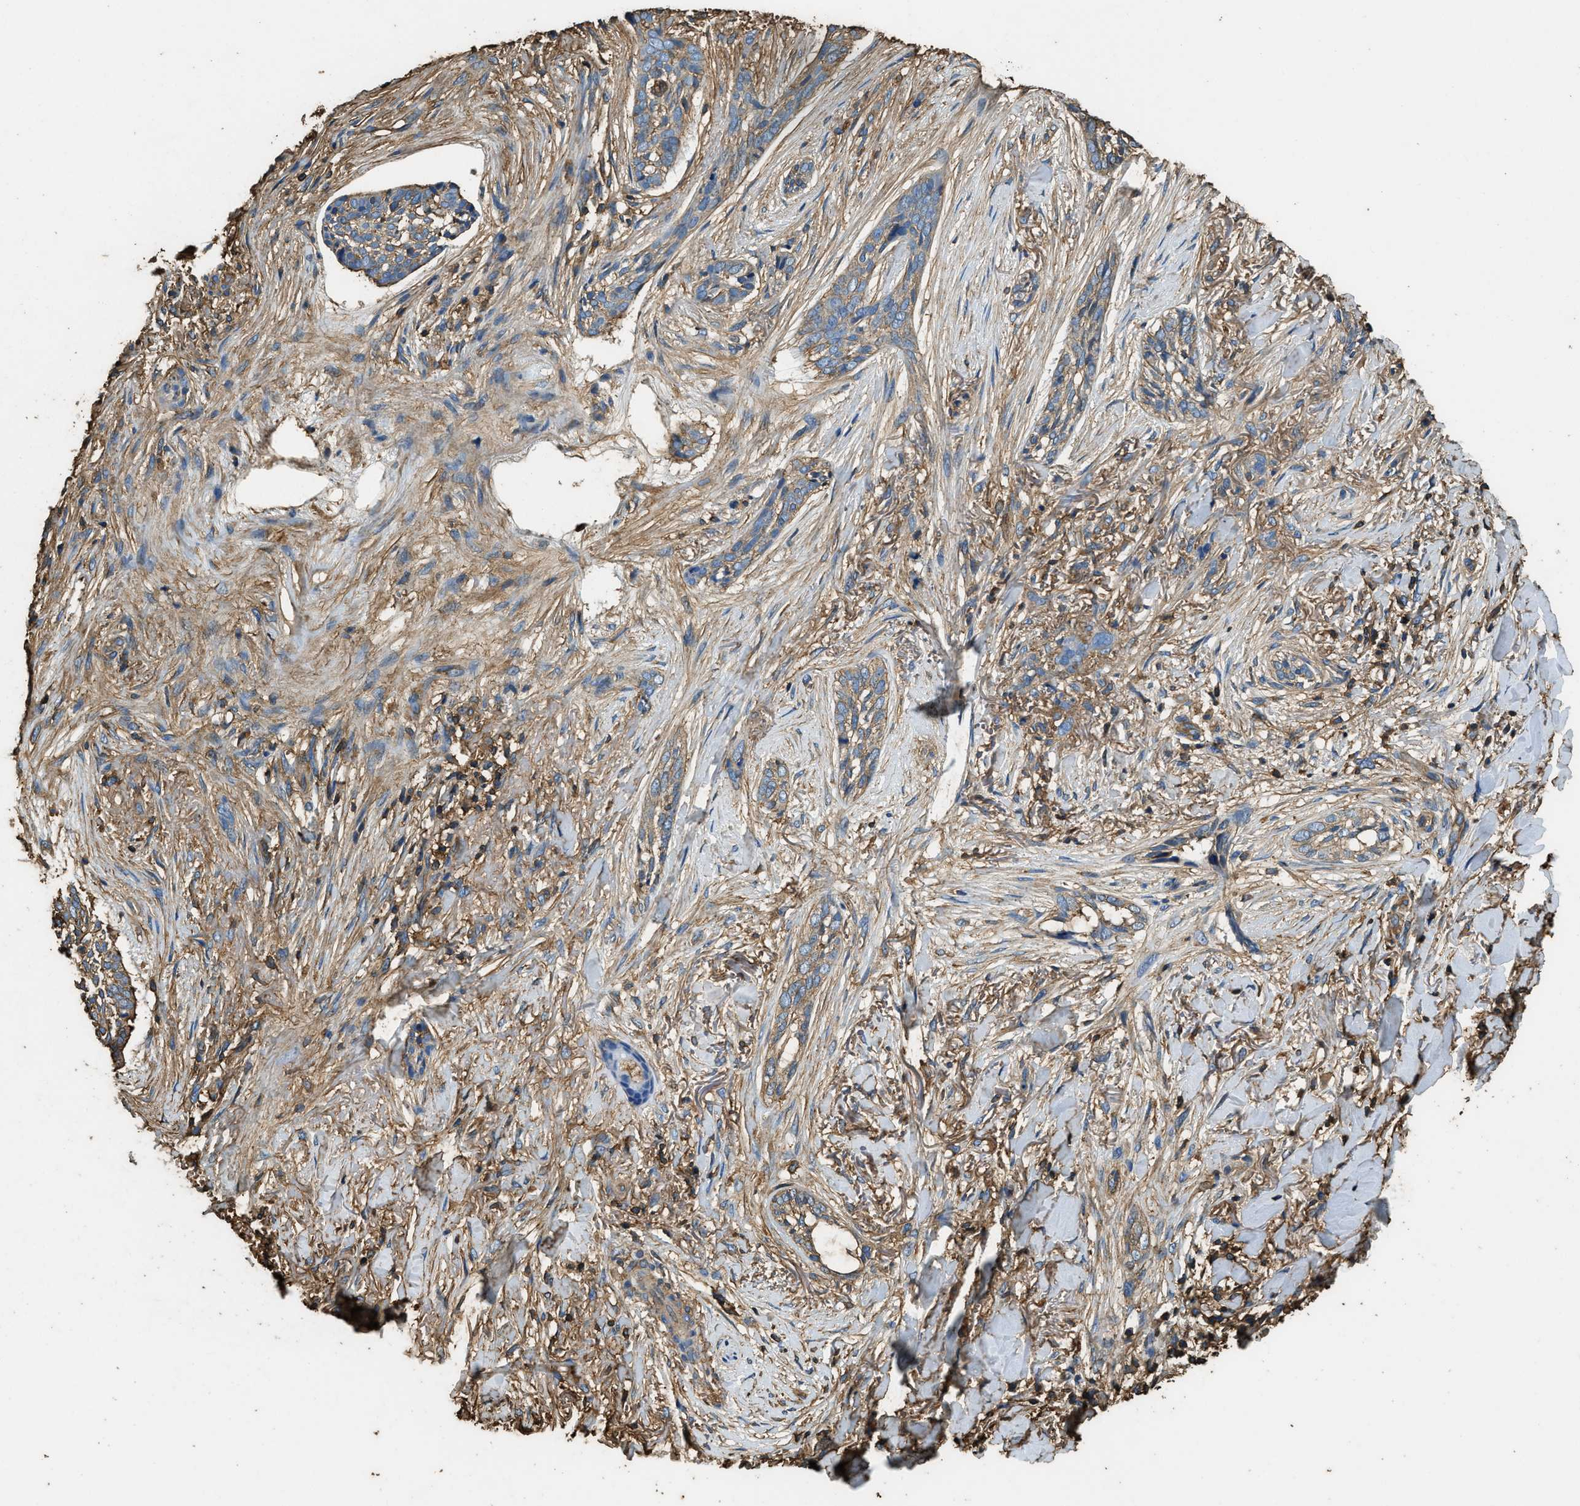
{"staining": {"intensity": "moderate", "quantity": ">75%", "location": "cytoplasmic/membranous"}, "tissue": "skin cancer", "cell_type": "Tumor cells", "image_type": "cancer", "snomed": [{"axis": "morphology", "description": "Basal cell carcinoma"}, {"axis": "topography", "description": "Skin"}], "caption": "Human skin cancer stained for a protein (brown) reveals moderate cytoplasmic/membranous positive staining in about >75% of tumor cells.", "gene": "ACCS", "patient": {"sex": "female", "age": 88}}